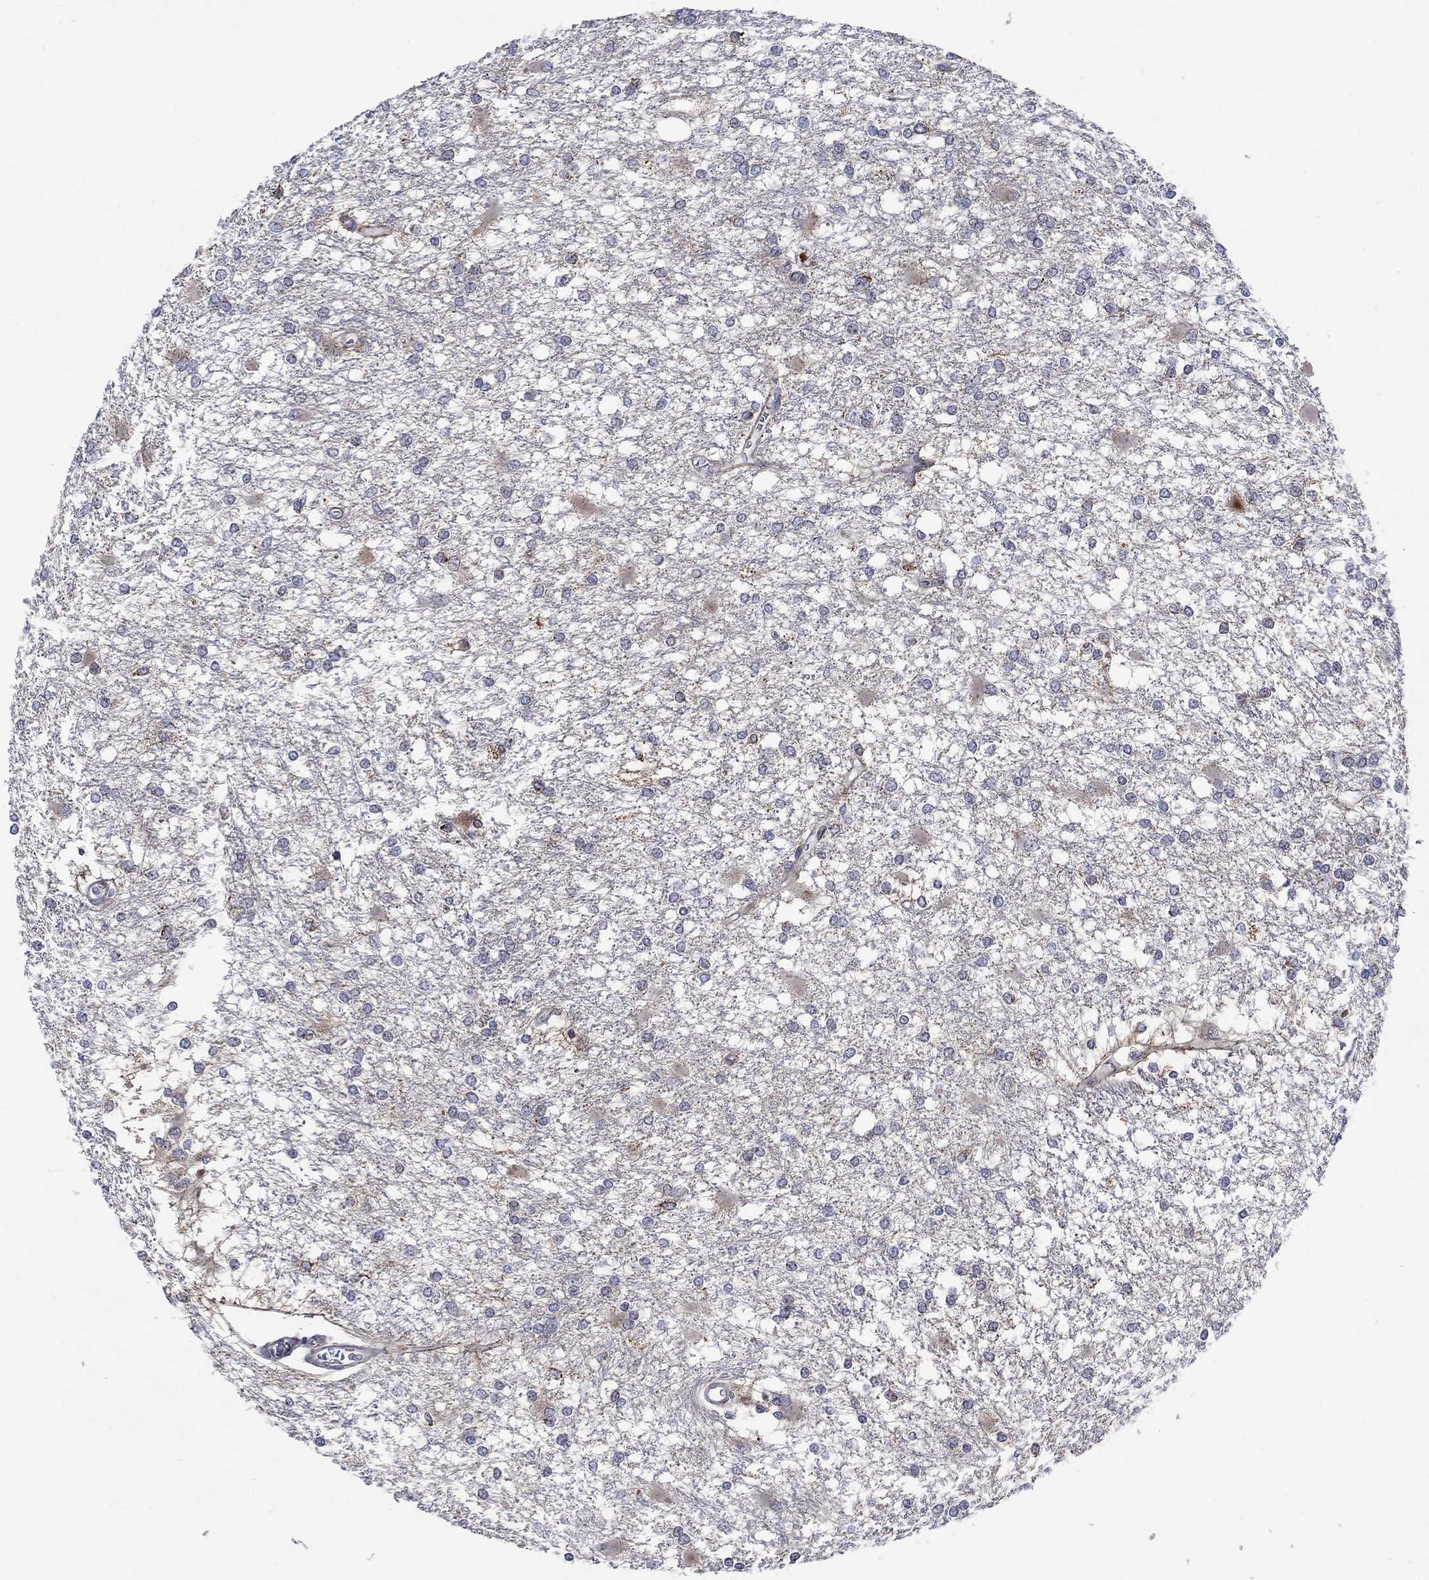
{"staining": {"intensity": "negative", "quantity": "none", "location": "none"}, "tissue": "glioma", "cell_type": "Tumor cells", "image_type": "cancer", "snomed": [{"axis": "morphology", "description": "Glioma, malignant, High grade"}, {"axis": "topography", "description": "Cerebral cortex"}], "caption": "High magnification brightfield microscopy of glioma stained with DAB (brown) and counterstained with hematoxylin (blue): tumor cells show no significant positivity.", "gene": "SLC35F2", "patient": {"sex": "male", "age": 79}}